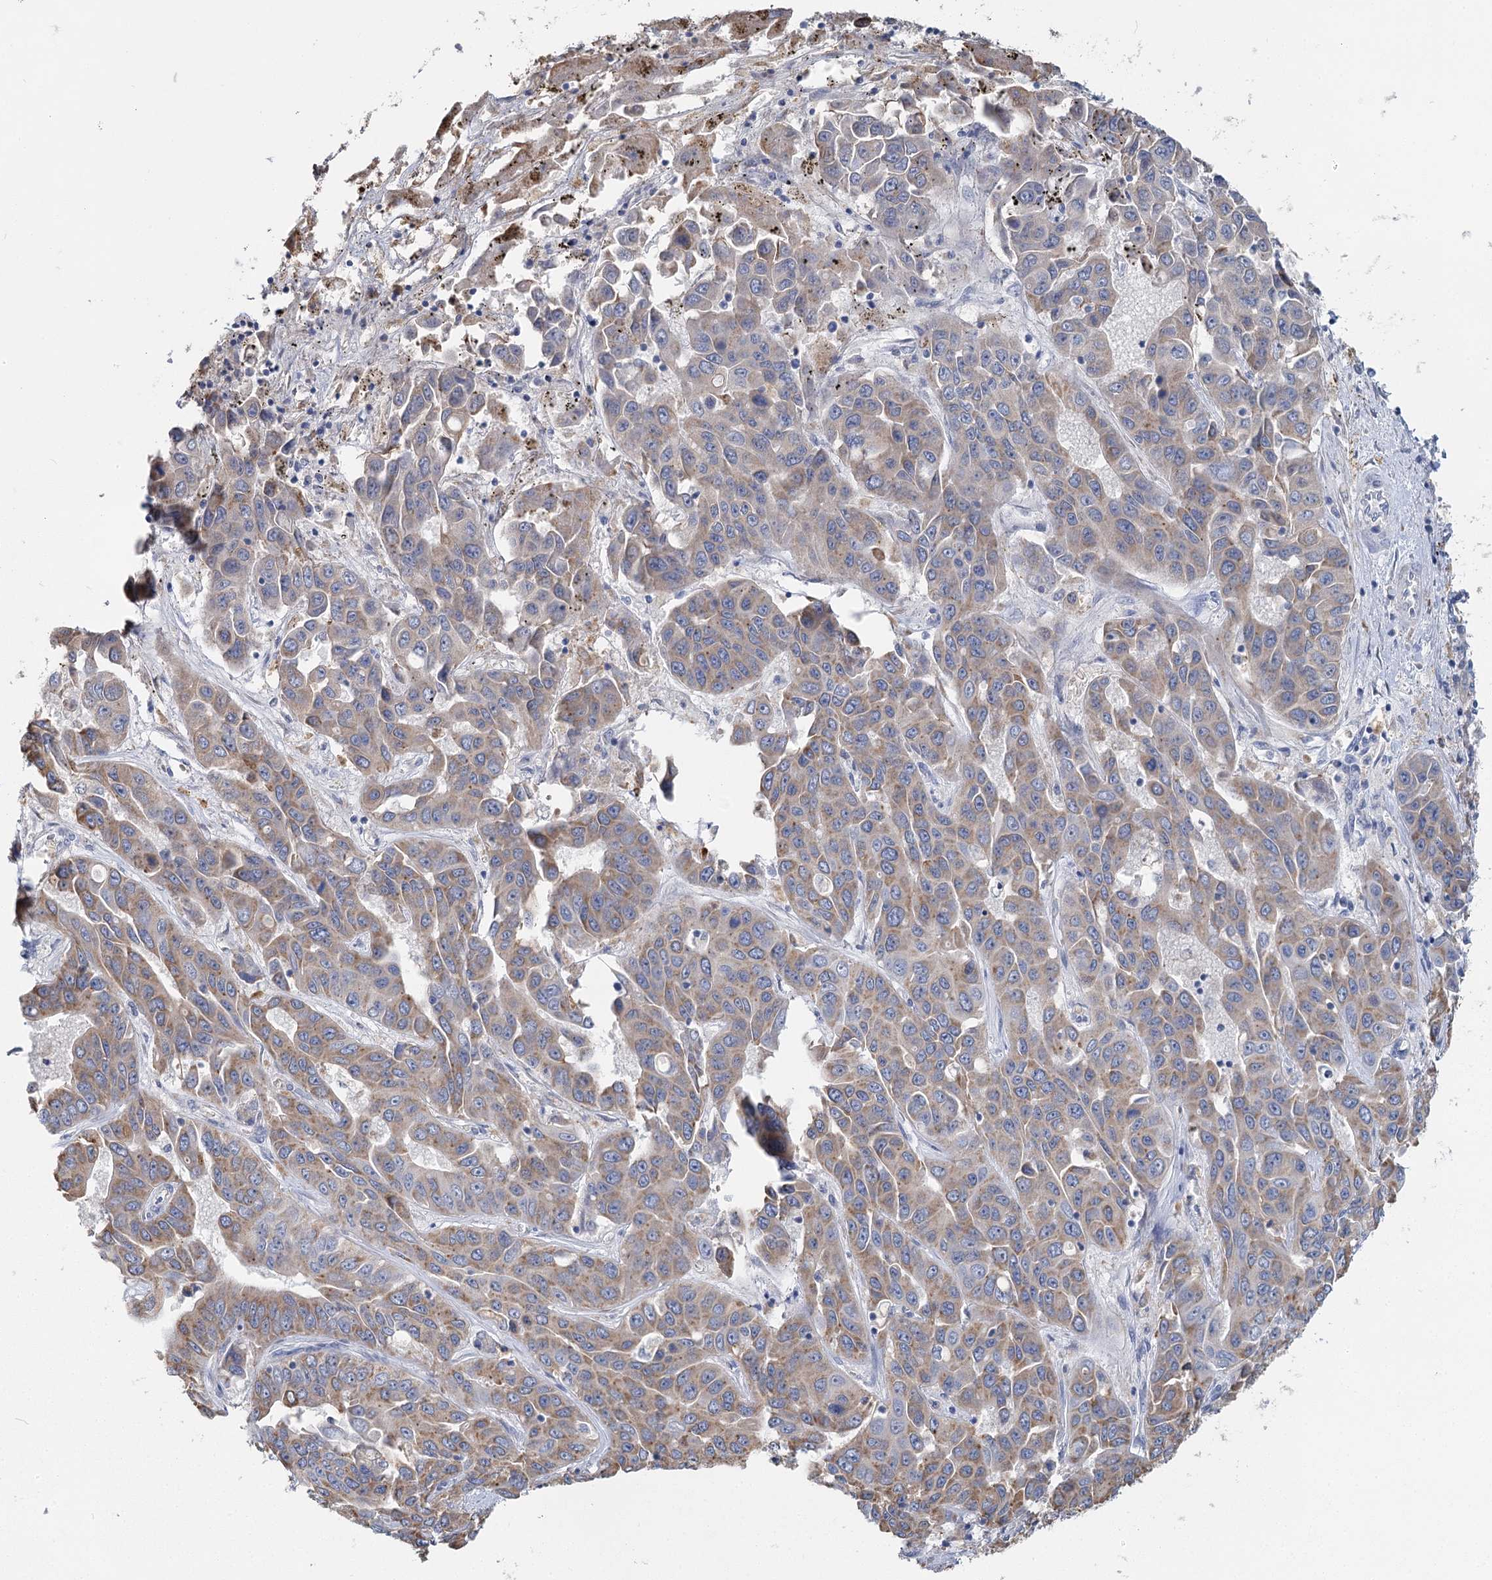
{"staining": {"intensity": "moderate", "quantity": "25%-75%", "location": "cytoplasmic/membranous"}, "tissue": "liver cancer", "cell_type": "Tumor cells", "image_type": "cancer", "snomed": [{"axis": "morphology", "description": "Cholangiocarcinoma"}, {"axis": "topography", "description": "Liver"}], "caption": "Moderate cytoplasmic/membranous staining is identified in approximately 25%-75% of tumor cells in cholangiocarcinoma (liver). Ihc stains the protein of interest in brown and the nuclei are stained blue.", "gene": "ANKRD16", "patient": {"sex": "female", "age": 52}}